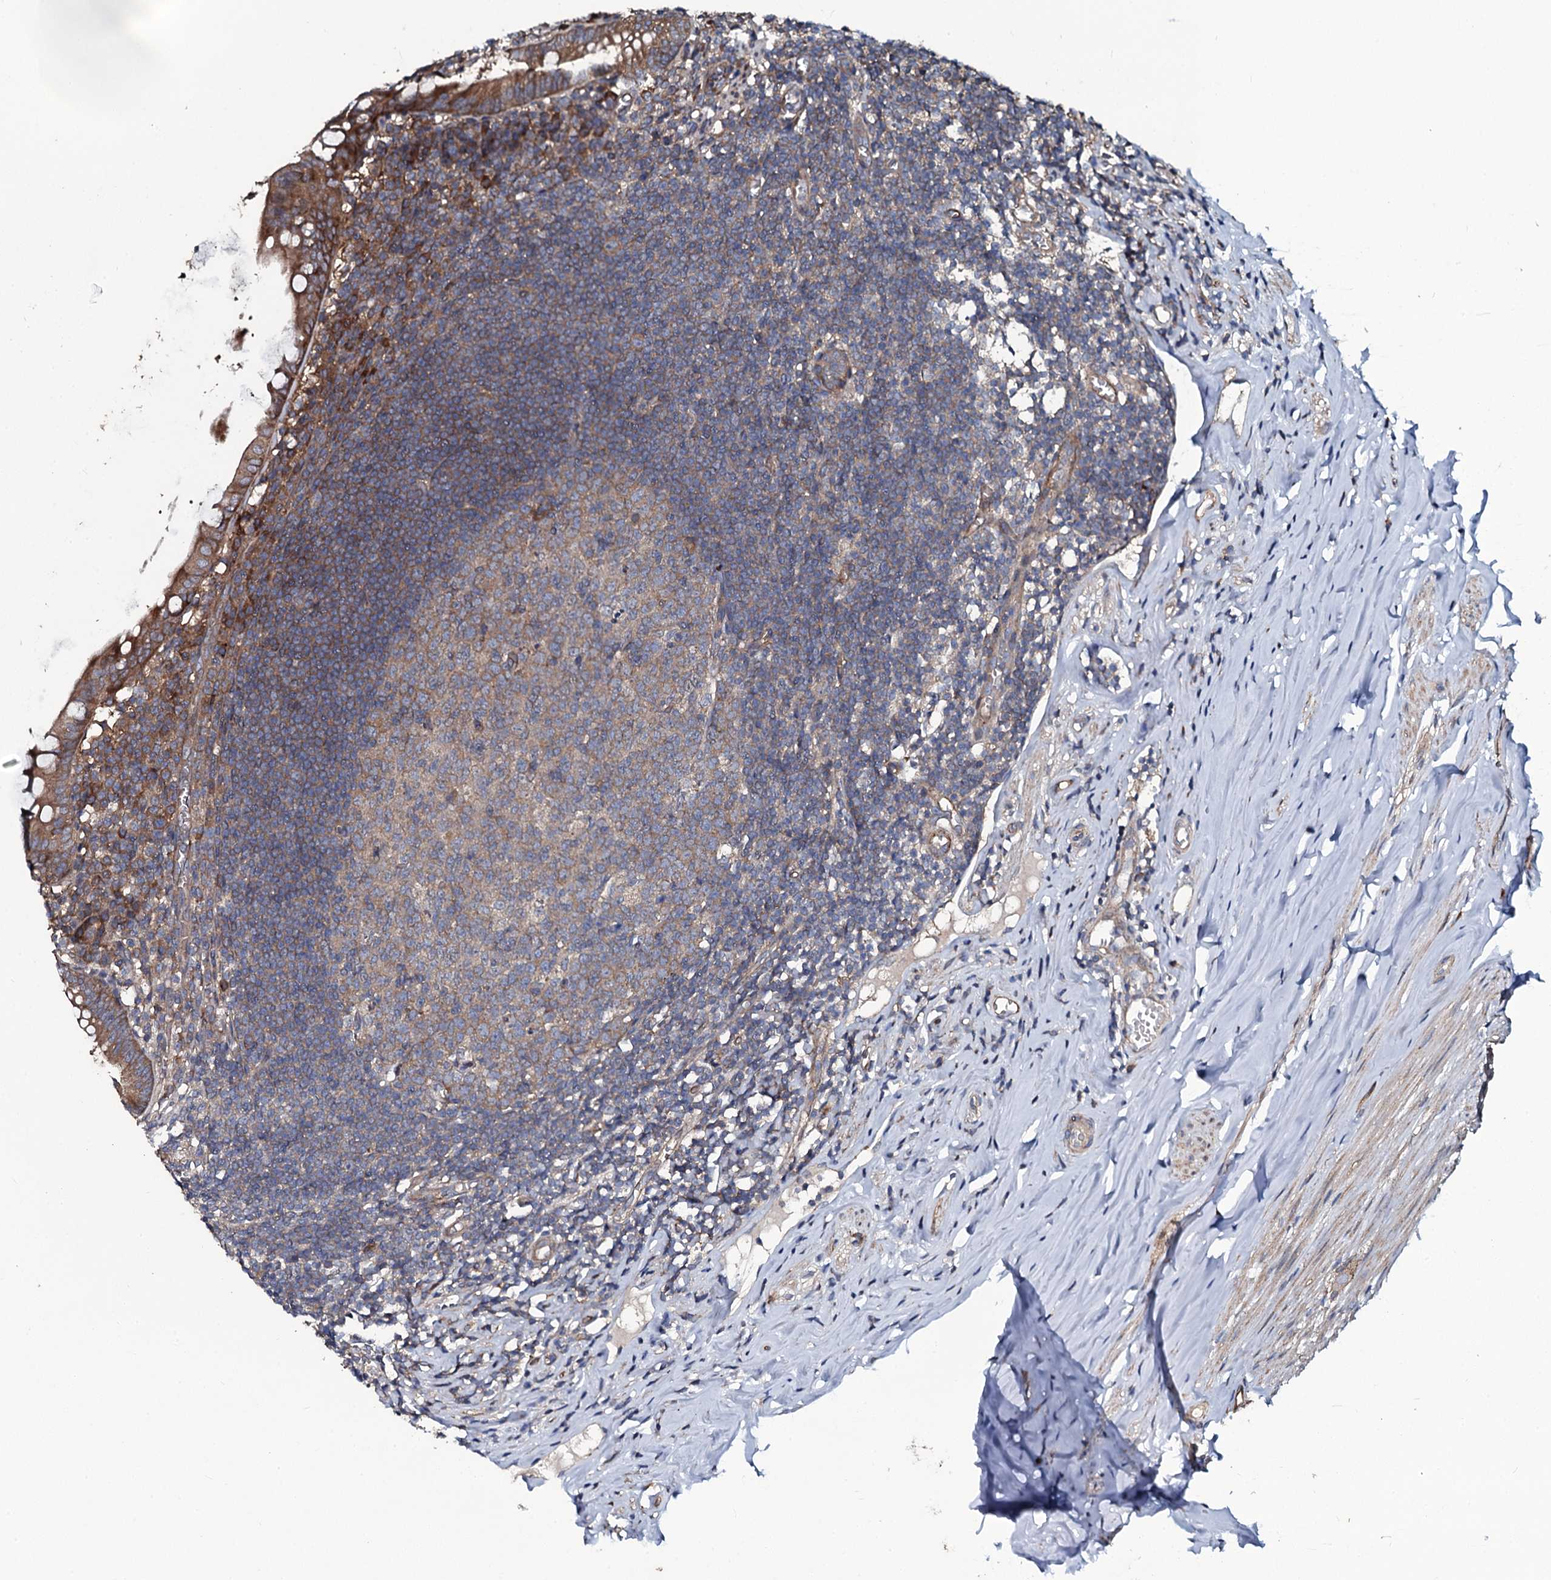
{"staining": {"intensity": "moderate", "quantity": ">75%", "location": "cytoplasmic/membranous"}, "tissue": "appendix", "cell_type": "Glandular cells", "image_type": "normal", "snomed": [{"axis": "morphology", "description": "Normal tissue, NOS"}, {"axis": "topography", "description": "Appendix"}], "caption": "Immunohistochemical staining of unremarkable human appendix displays moderate cytoplasmic/membranous protein expression in about >75% of glandular cells.", "gene": "USPL1", "patient": {"sex": "female", "age": 51}}